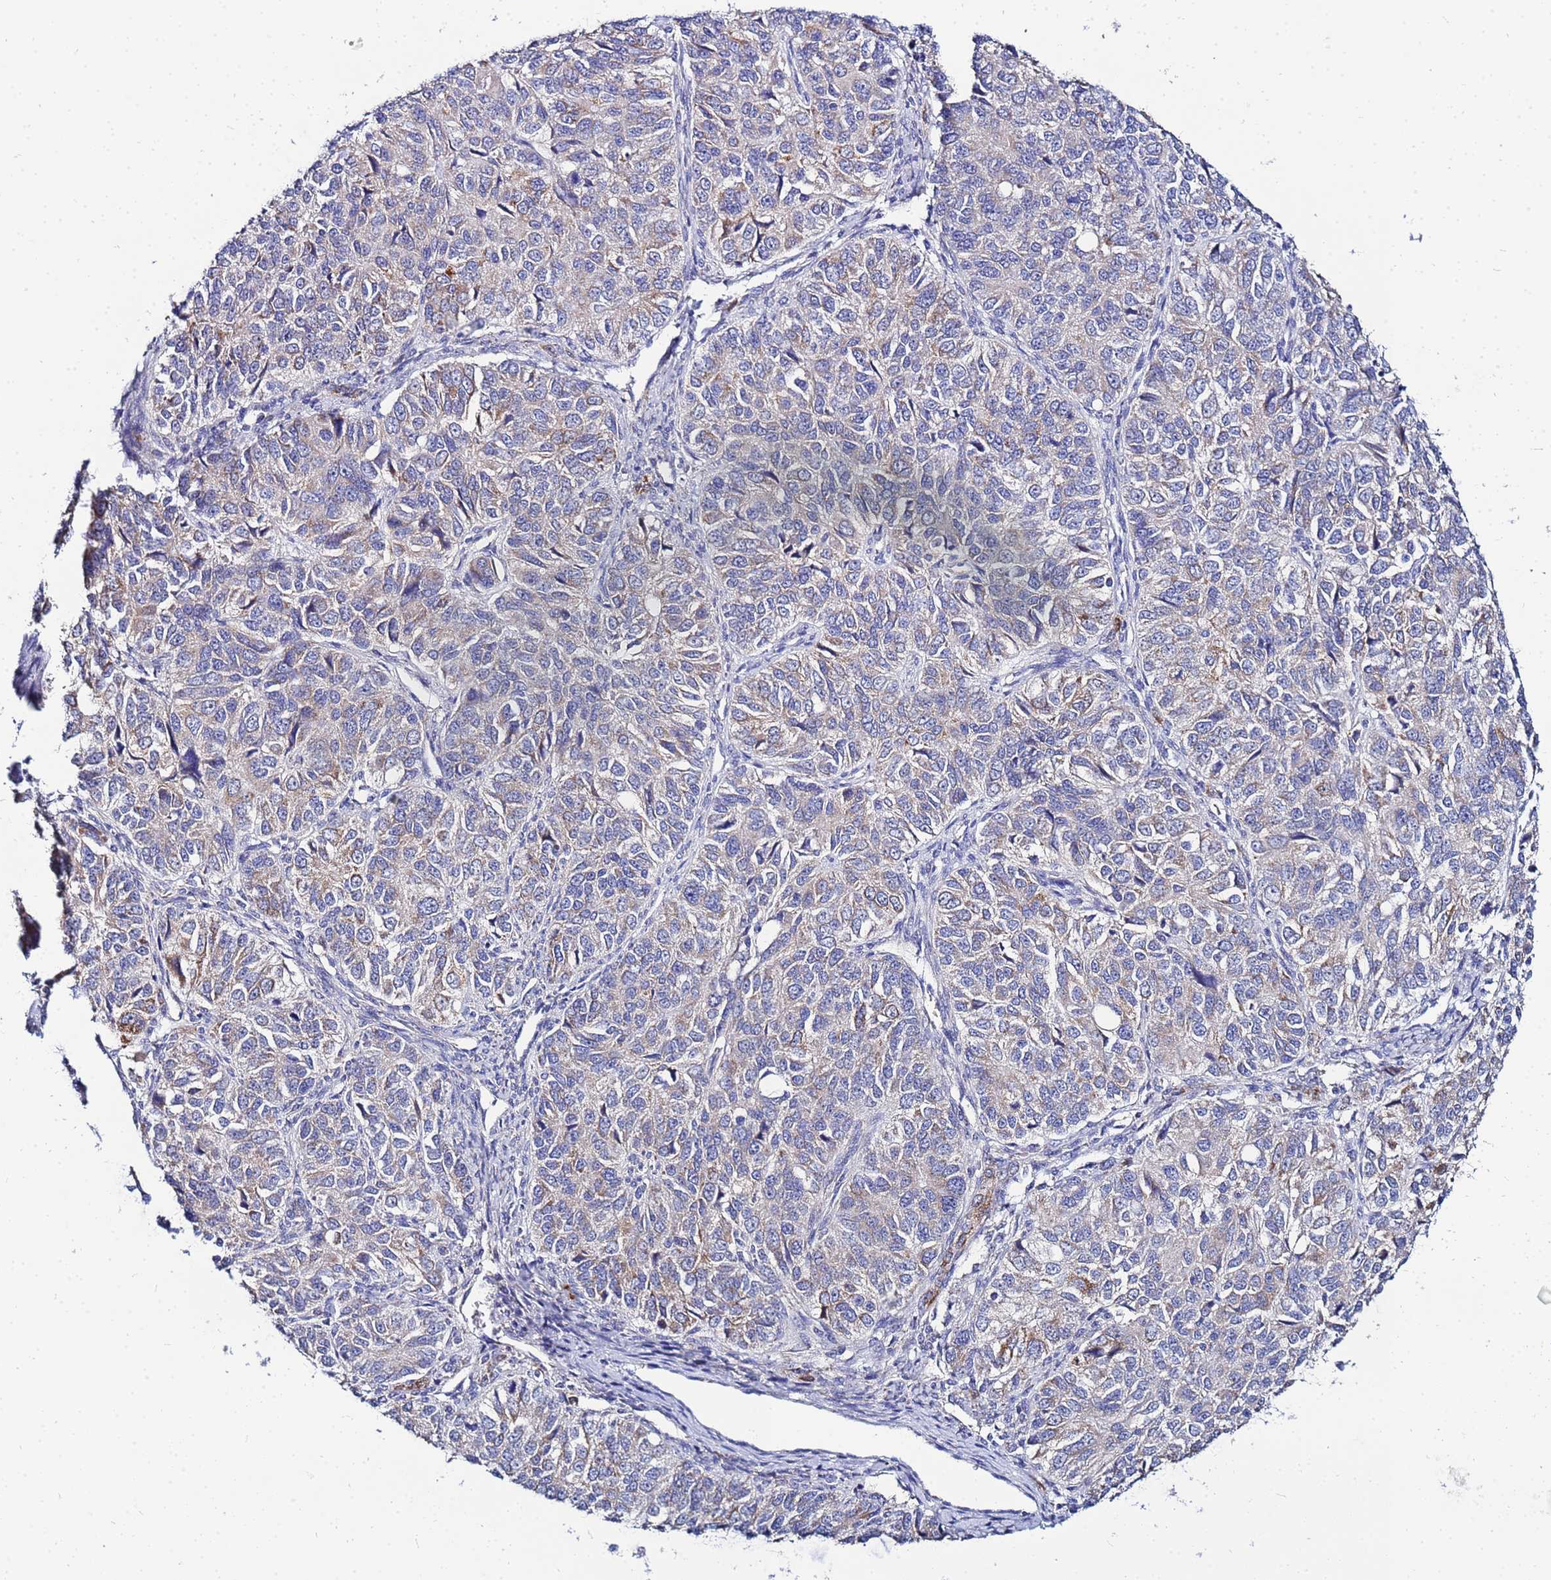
{"staining": {"intensity": "weak", "quantity": "<25%", "location": "cytoplasmic/membranous"}, "tissue": "ovarian cancer", "cell_type": "Tumor cells", "image_type": "cancer", "snomed": [{"axis": "morphology", "description": "Carcinoma, endometroid"}, {"axis": "topography", "description": "Ovary"}], "caption": "Tumor cells are negative for brown protein staining in ovarian endometroid carcinoma. The staining was performed using DAB to visualize the protein expression in brown, while the nuclei were stained in blue with hematoxylin (Magnification: 20x).", "gene": "FAHD2A", "patient": {"sex": "female", "age": 51}}